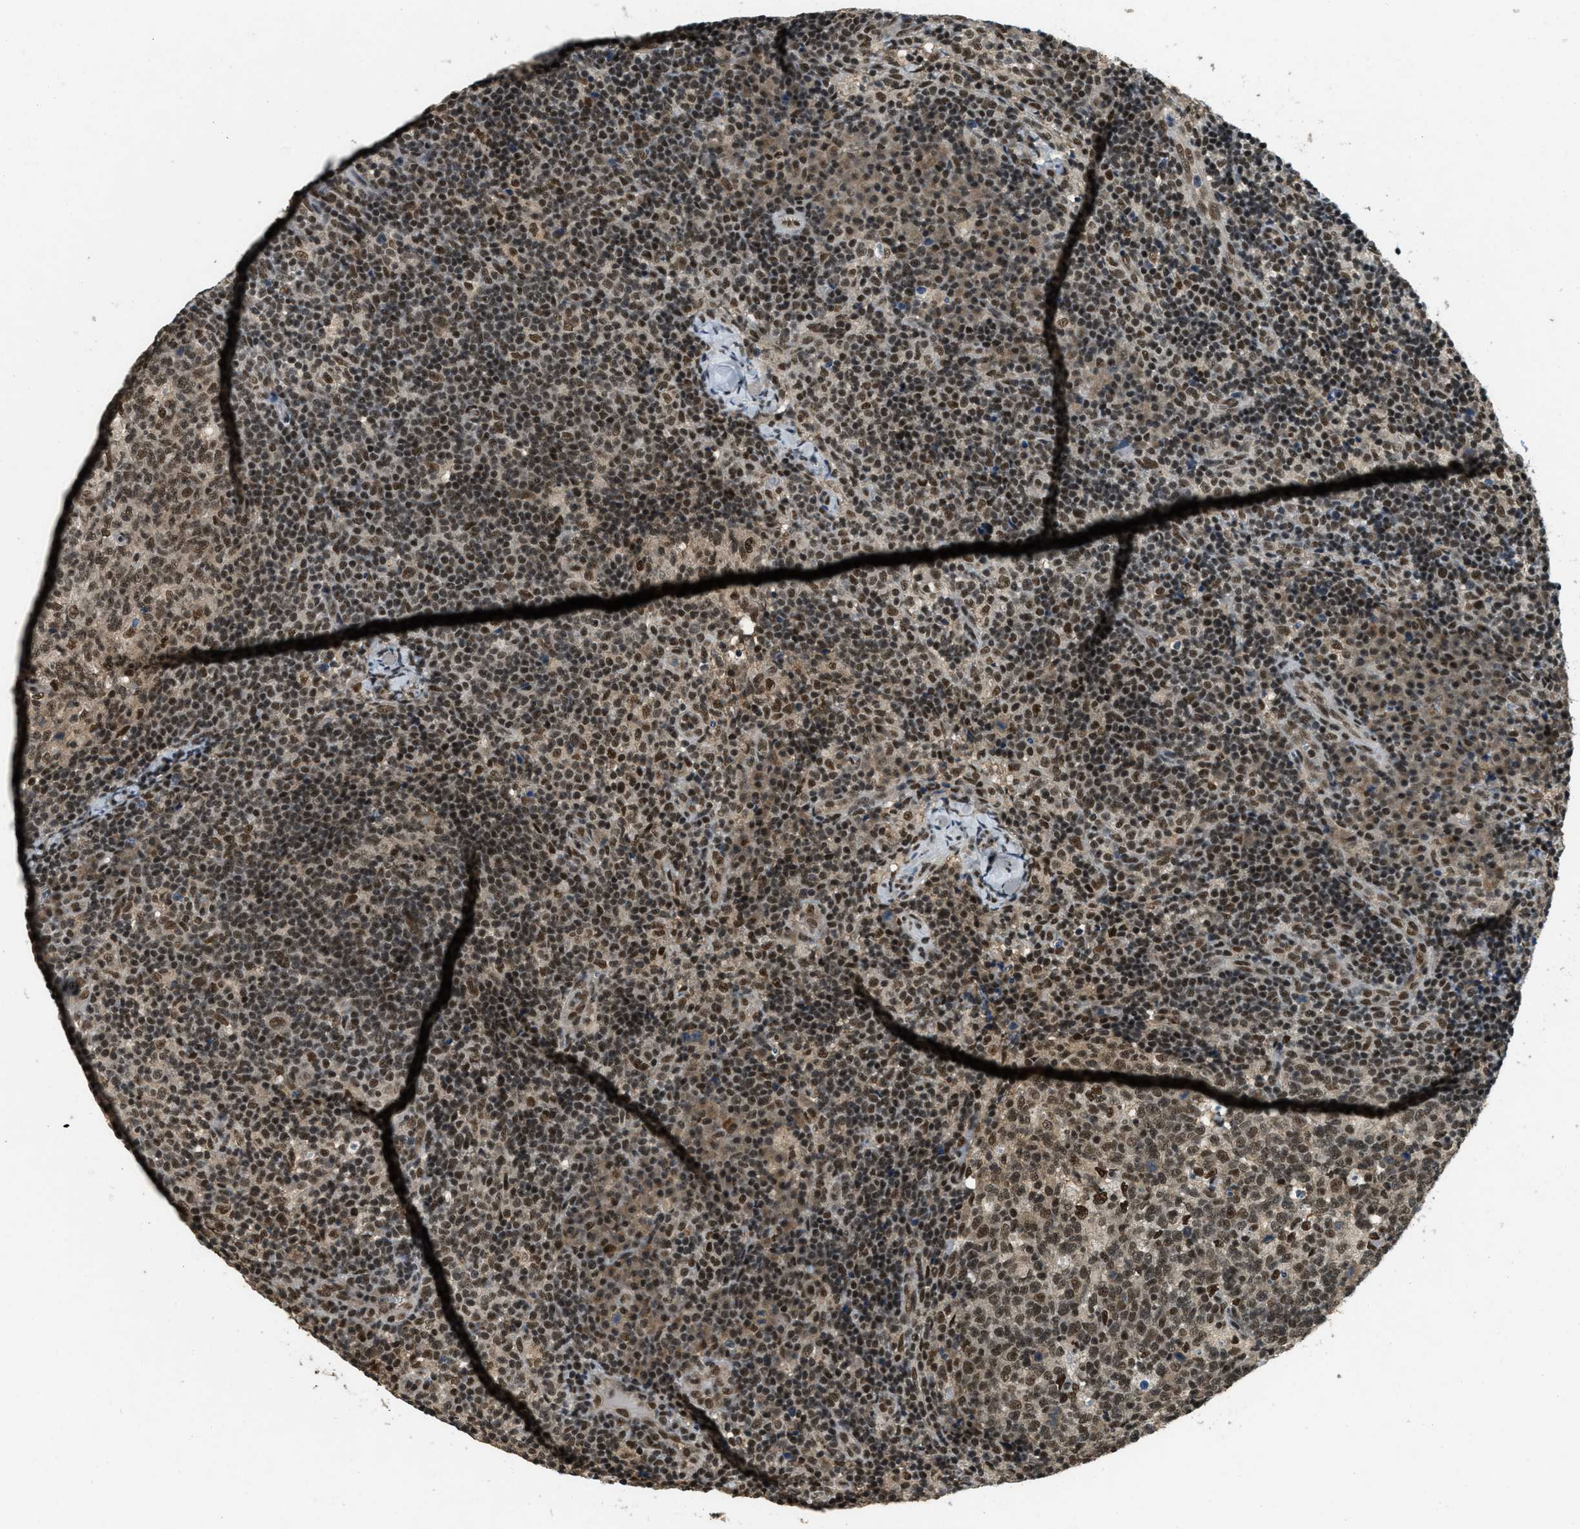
{"staining": {"intensity": "moderate", "quantity": ">75%", "location": "nuclear"}, "tissue": "lymph node", "cell_type": "Germinal center cells", "image_type": "normal", "snomed": [{"axis": "morphology", "description": "Normal tissue, NOS"}, {"axis": "morphology", "description": "Inflammation, NOS"}, {"axis": "topography", "description": "Lymph node"}], "caption": "IHC (DAB) staining of benign human lymph node reveals moderate nuclear protein staining in approximately >75% of germinal center cells. The protein of interest is stained brown, and the nuclei are stained in blue (DAB (3,3'-diaminobenzidine) IHC with brightfield microscopy, high magnification).", "gene": "ZNF148", "patient": {"sex": "male", "age": 55}}